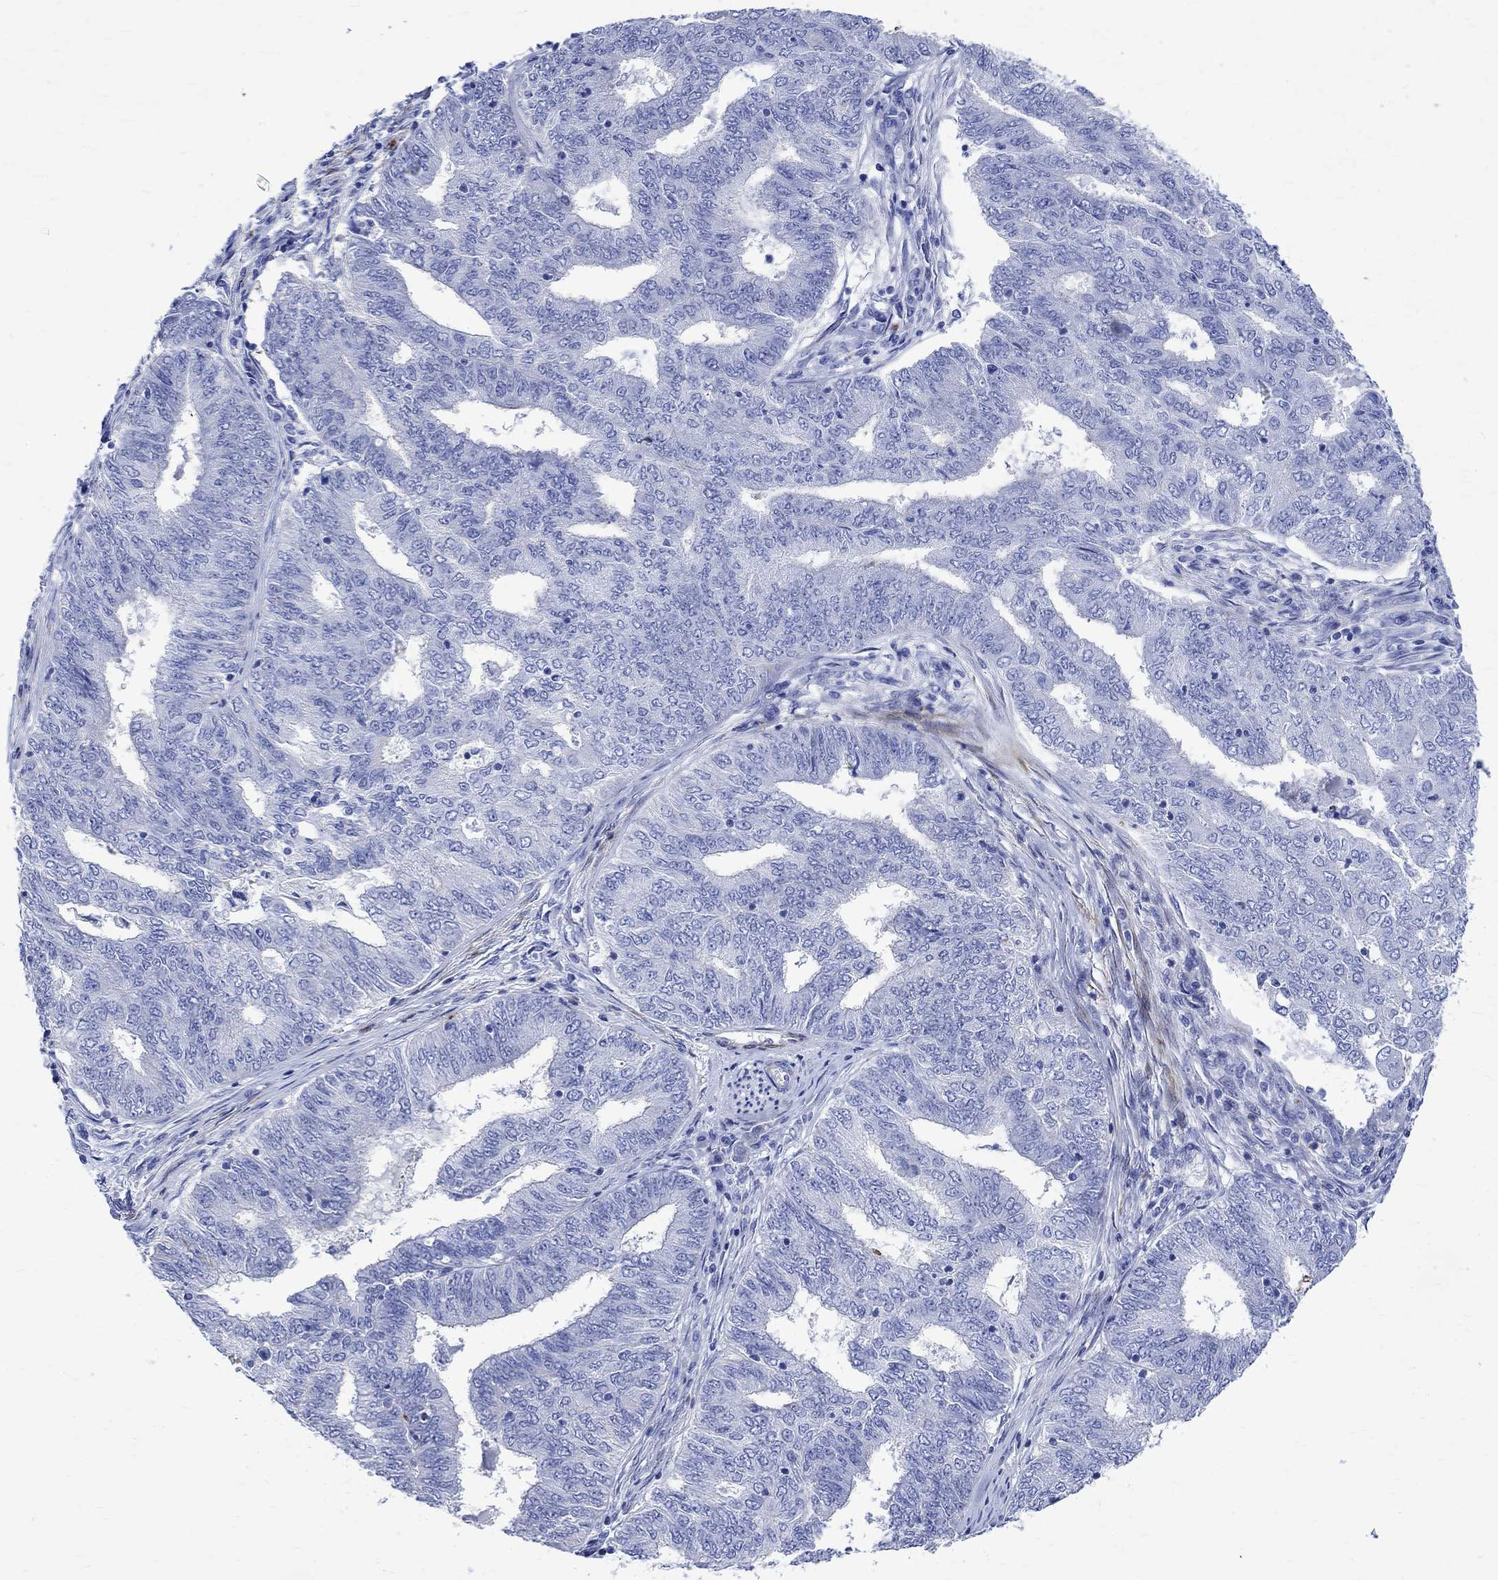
{"staining": {"intensity": "negative", "quantity": "none", "location": "none"}, "tissue": "endometrial cancer", "cell_type": "Tumor cells", "image_type": "cancer", "snomed": [{"axis": "morphology", "description": "Adenocarcinoma, NOS"}, {"axis": "topography", "description": "Endometrium"}], "caption": "Micrograph shows no protein positivity in tumor cells of endometrial adenocarcinoma tissue. (DAB (3,3'-diaminobenzidine) immunohistochemistry (IHC) visualized using brightfield microscopy, high magnification).", "gene": "PARVB", "patient": {"sex": "female", "age": 62}}